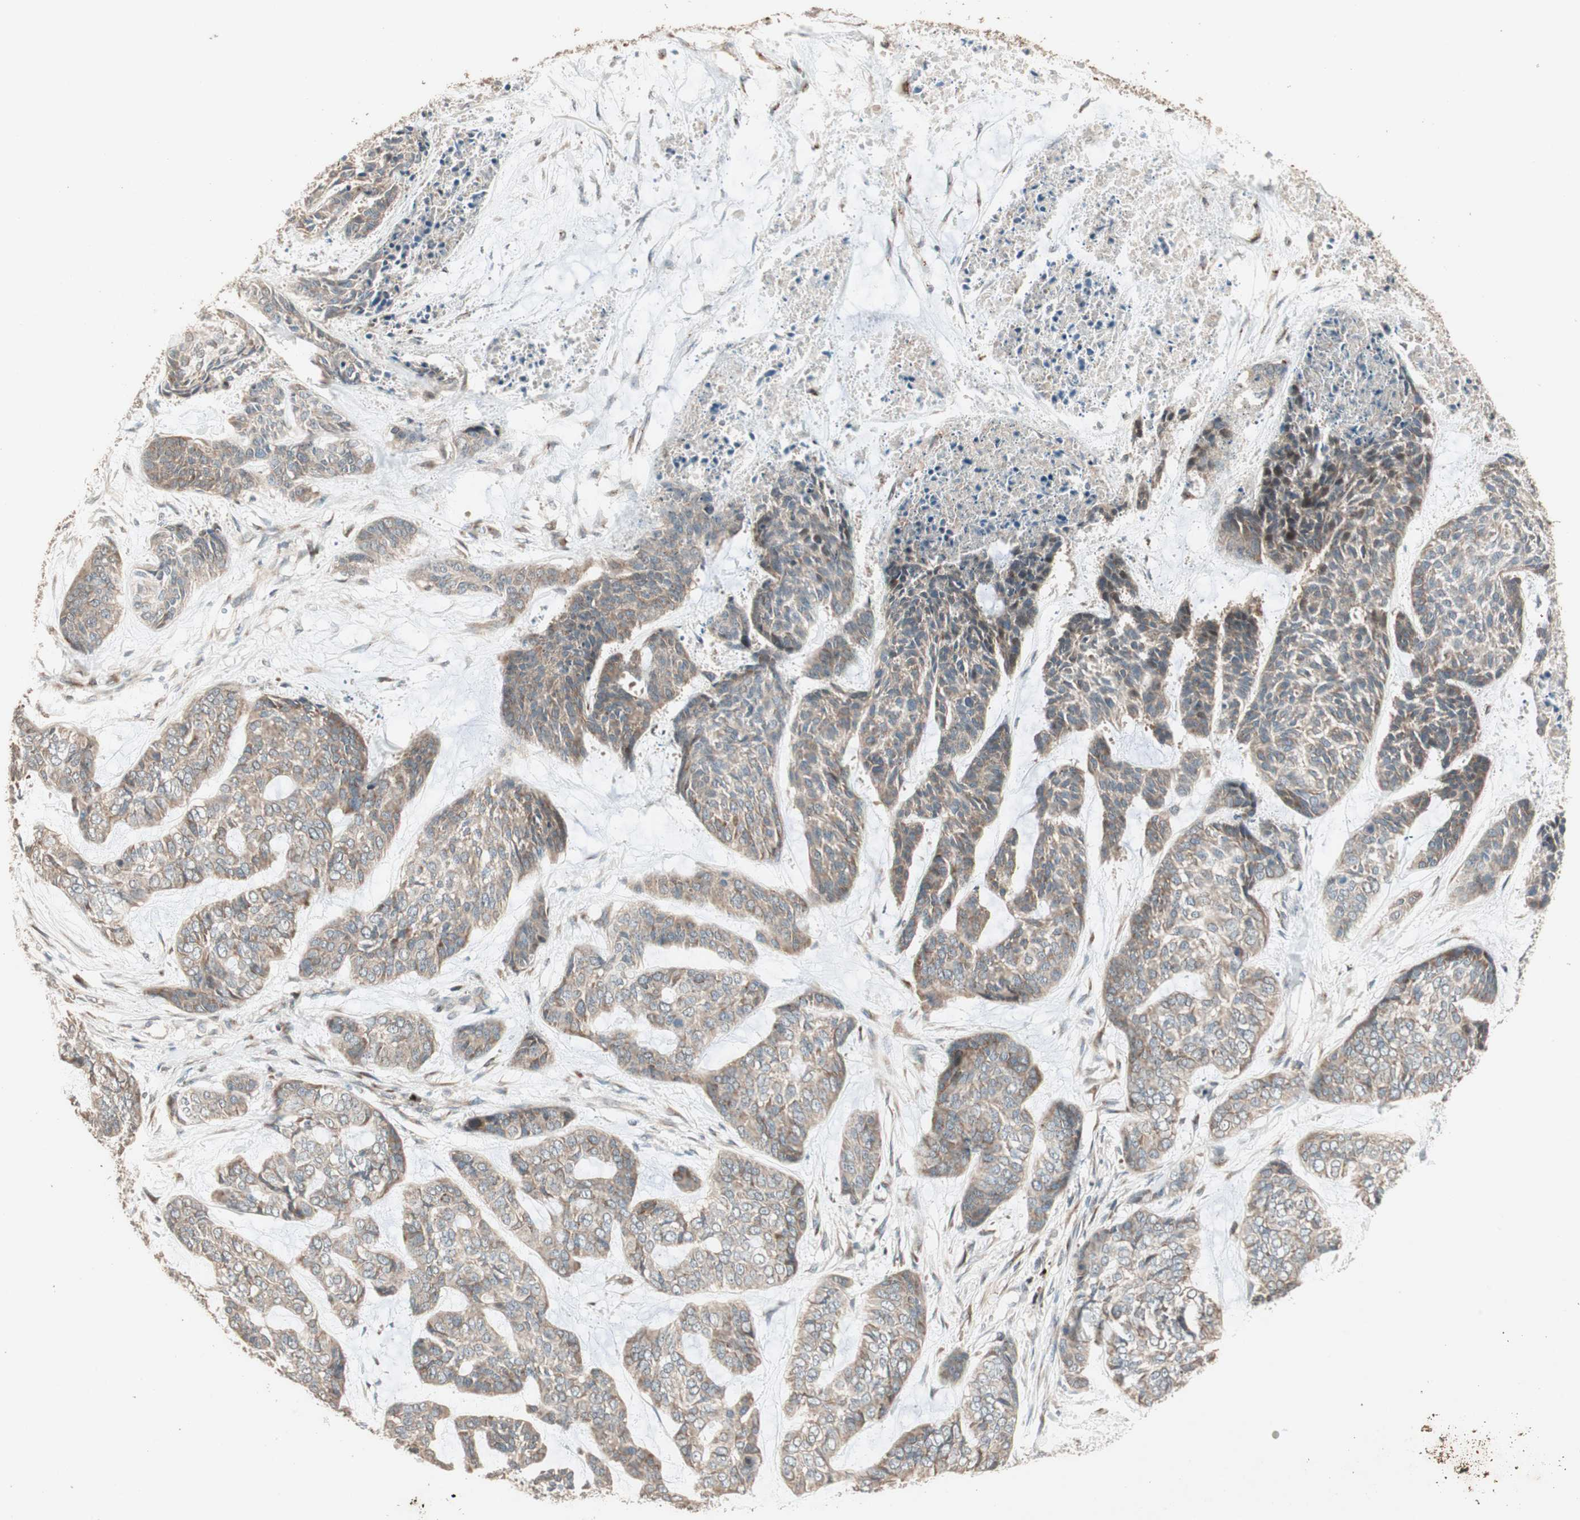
{"staining": {"intensity": "moderate", "quantity": ">75%", "location": "cytoplasmic/membranous"}, "tissue": "skin cancer", "cell_type": "Tumor cells", "image_type": "cancer", "snomed": [{"axis": "morphology", "description": "Basal cell carcinoma"}, {"axis": "topography", "description": "Skin"}], "caption": "This micrograph reveals immunohistochemistry staining of basal cell carcinoma (skin), with medium moderate cytoplasmic/membranous positivity in about >75% of tumor cells.", "gene": "RARRES1", "patient": {"sex": "female", "age": 64}}